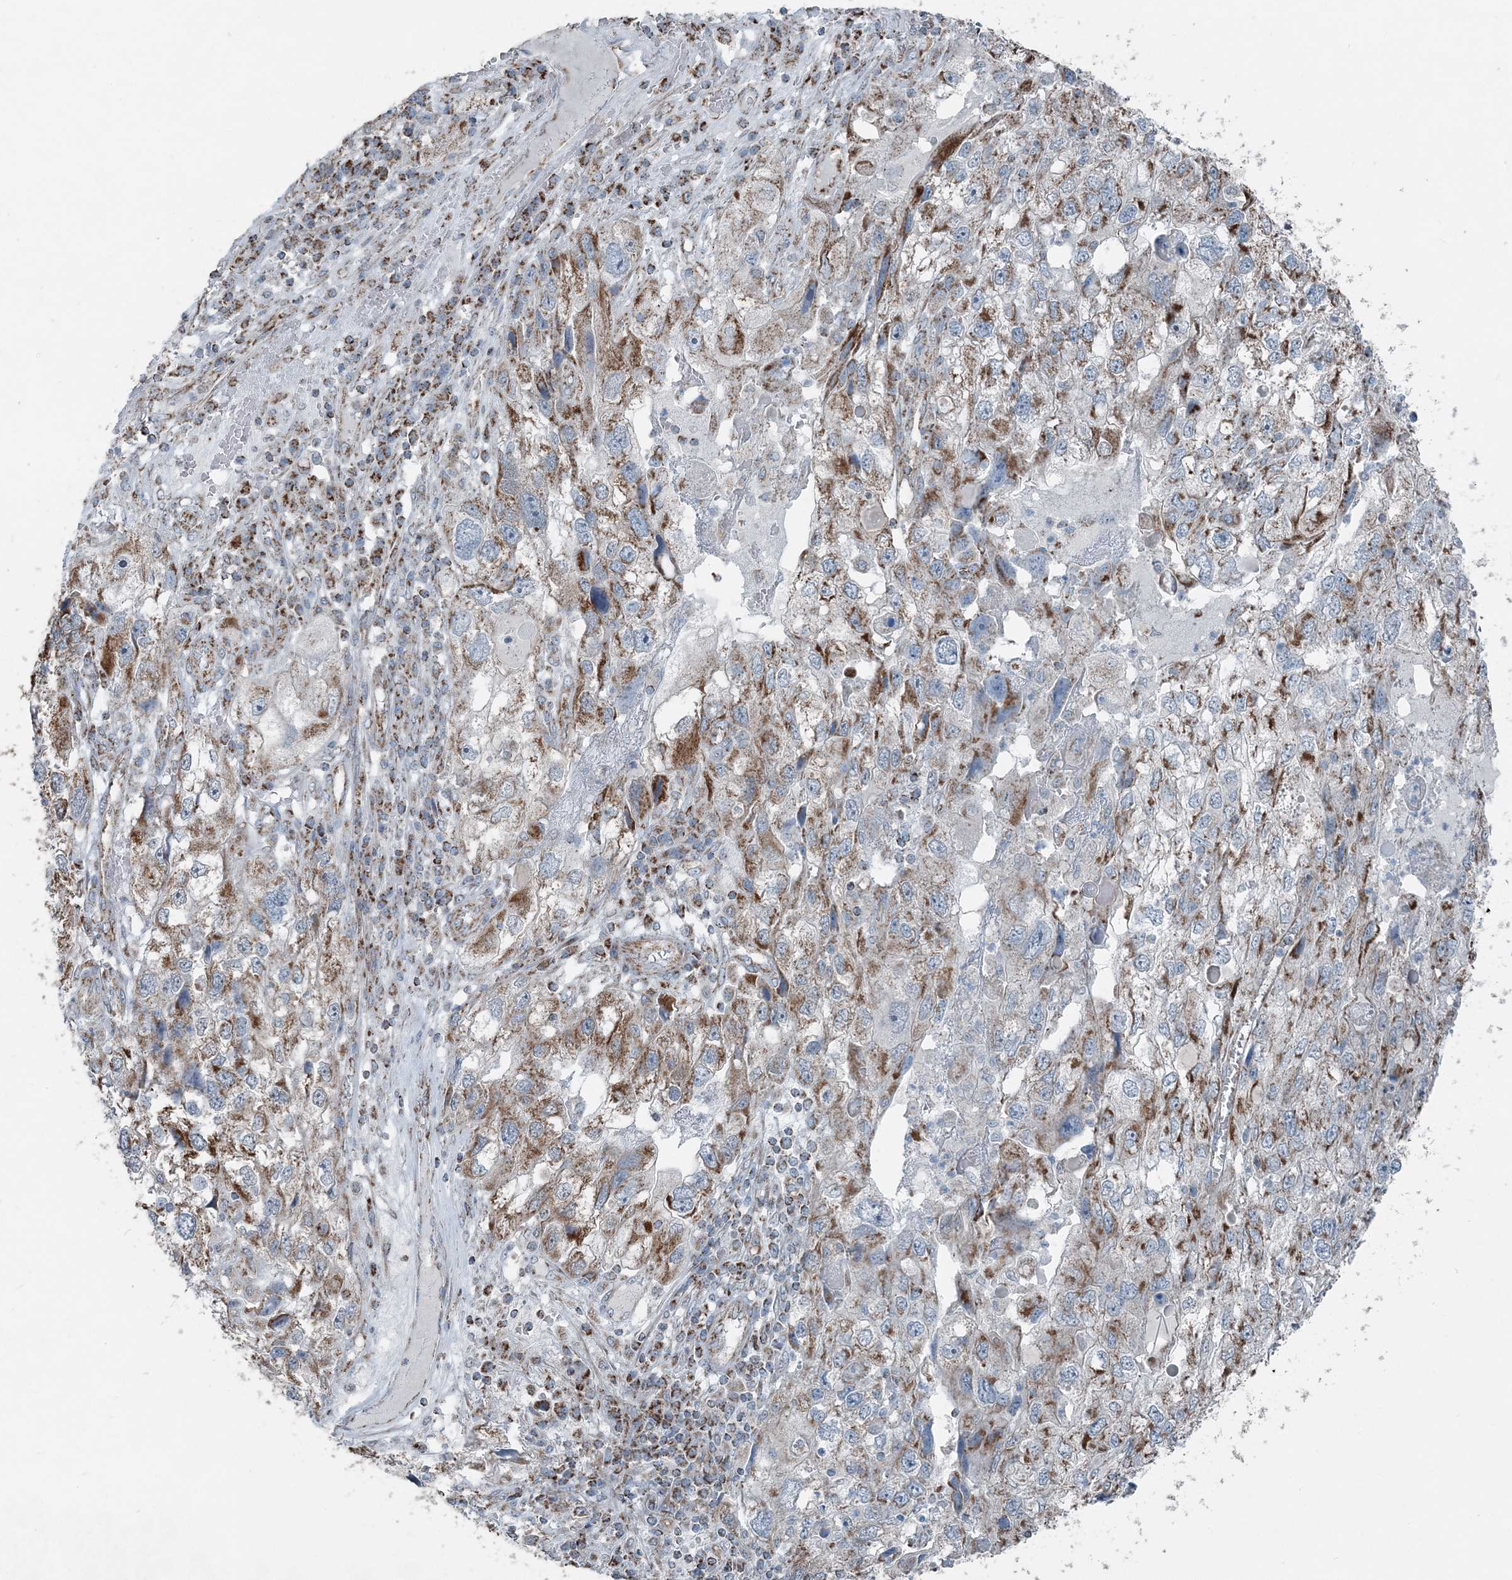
{"staining": {"intensity": "moderate", "quantity": ">75%", "location": "cytoplasmic/membranous"}, "tissue": "endometrial cancer", "cell_type": "Tumor cells", "image_type": "cancer", "snomed": [{"axis": "morphology", "description": "Adenocarcinoma, NOS"}, {"axis": "topography", "description": "Endometrium"}], "caption": "Adenocarcinoma (endometrial) tissue shows moderate cytoplasmic/membranous positivity in about >75% of tumor cells", "gene": "SUCLG1", "patient": {"sex": "female", "age": 49}}